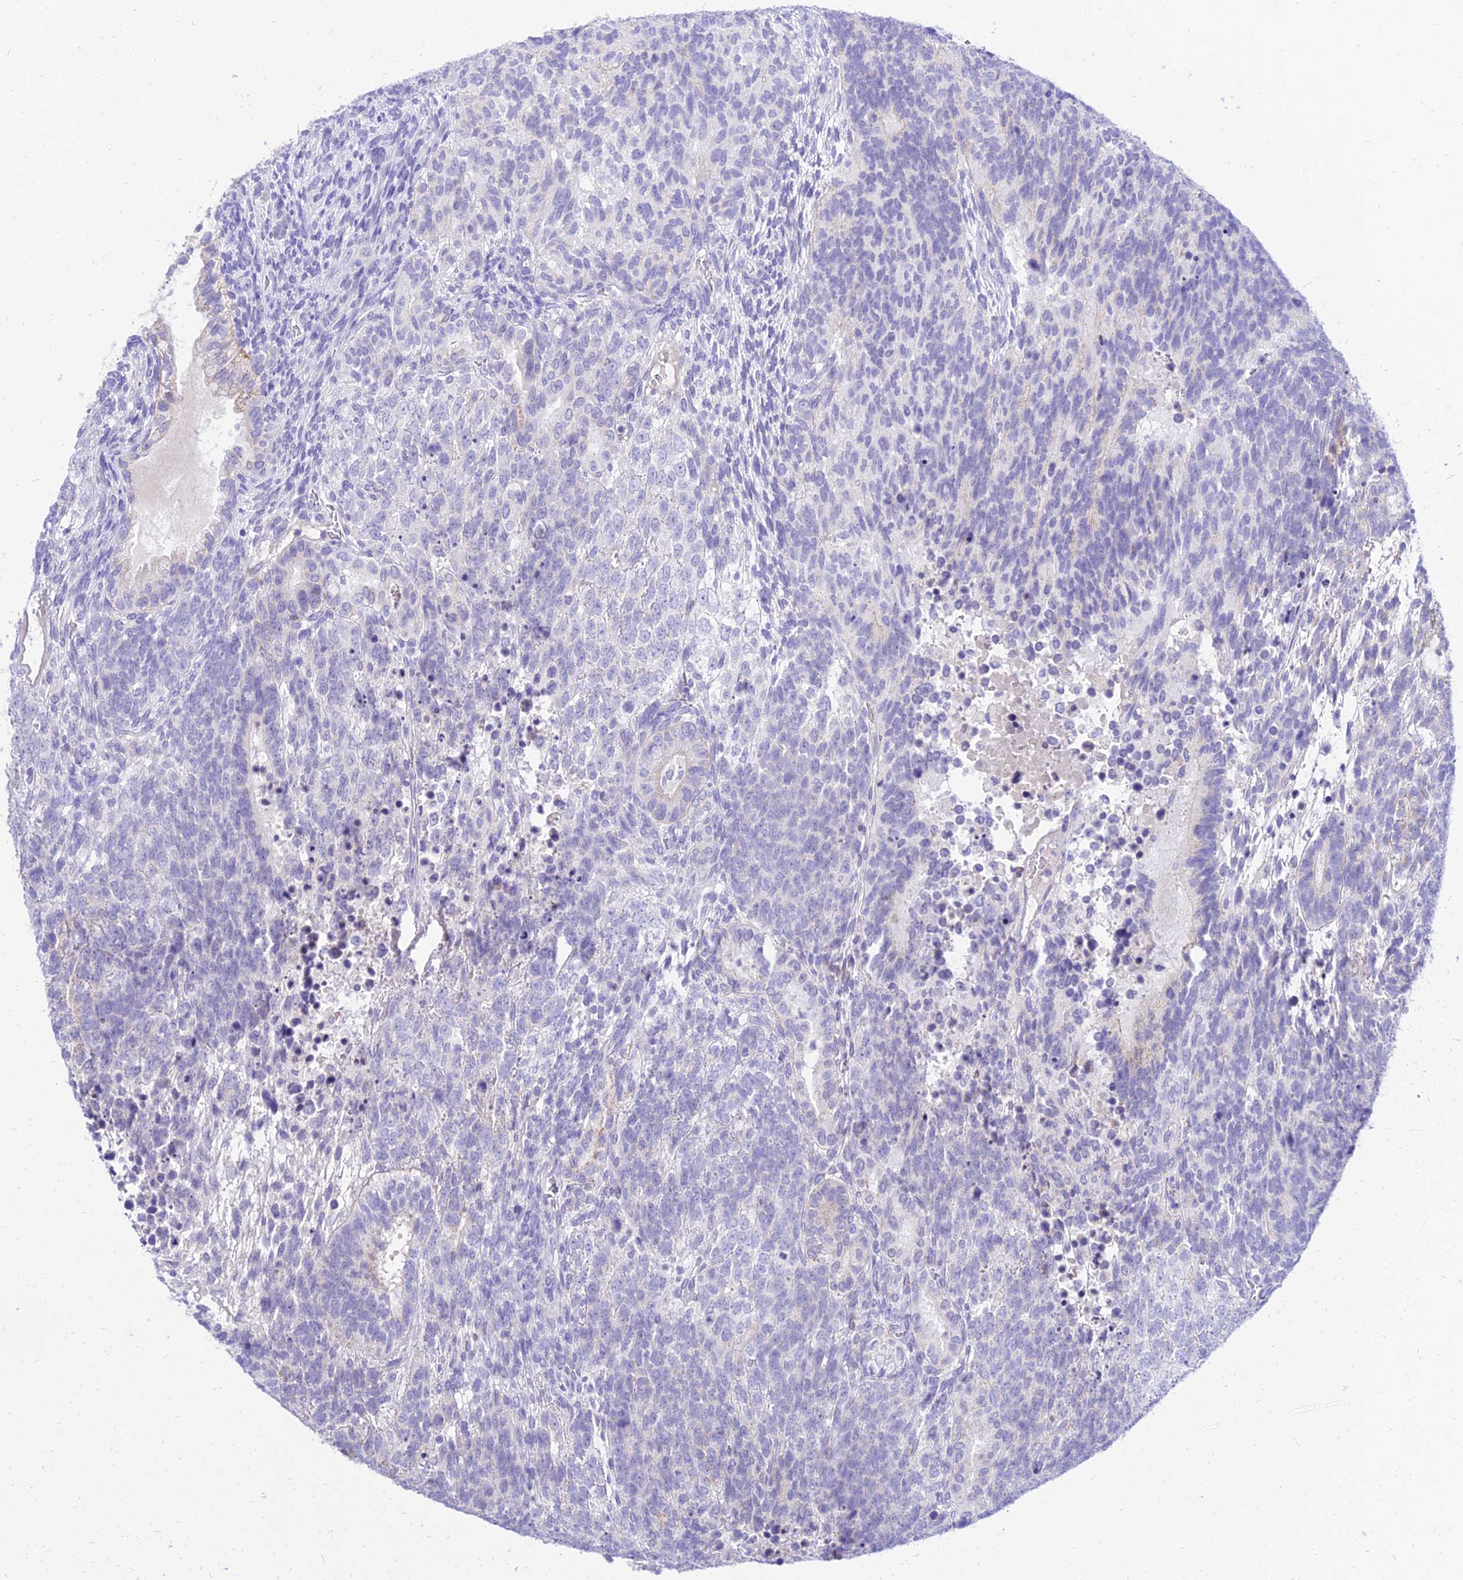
{"staining": {"intensity": "negative", "quantity": "none", "location": "none"}, "tissue": "testis cancer", "cell_type": "Tumor cells", "image_type": "cancer", "snomed": [{"axis": "morphology", "description": "Carcinoma, Embryonal, NOS"}, {"axis": "topography", "description": "Testis"}], "caption": "DAB immunohistochemical staining of testis cancer exhibits no significant expression in tumor cells. Nuclei are stained in blue.", "gene": "PKN3", "patient": {"sex": "male", "age": 23}}